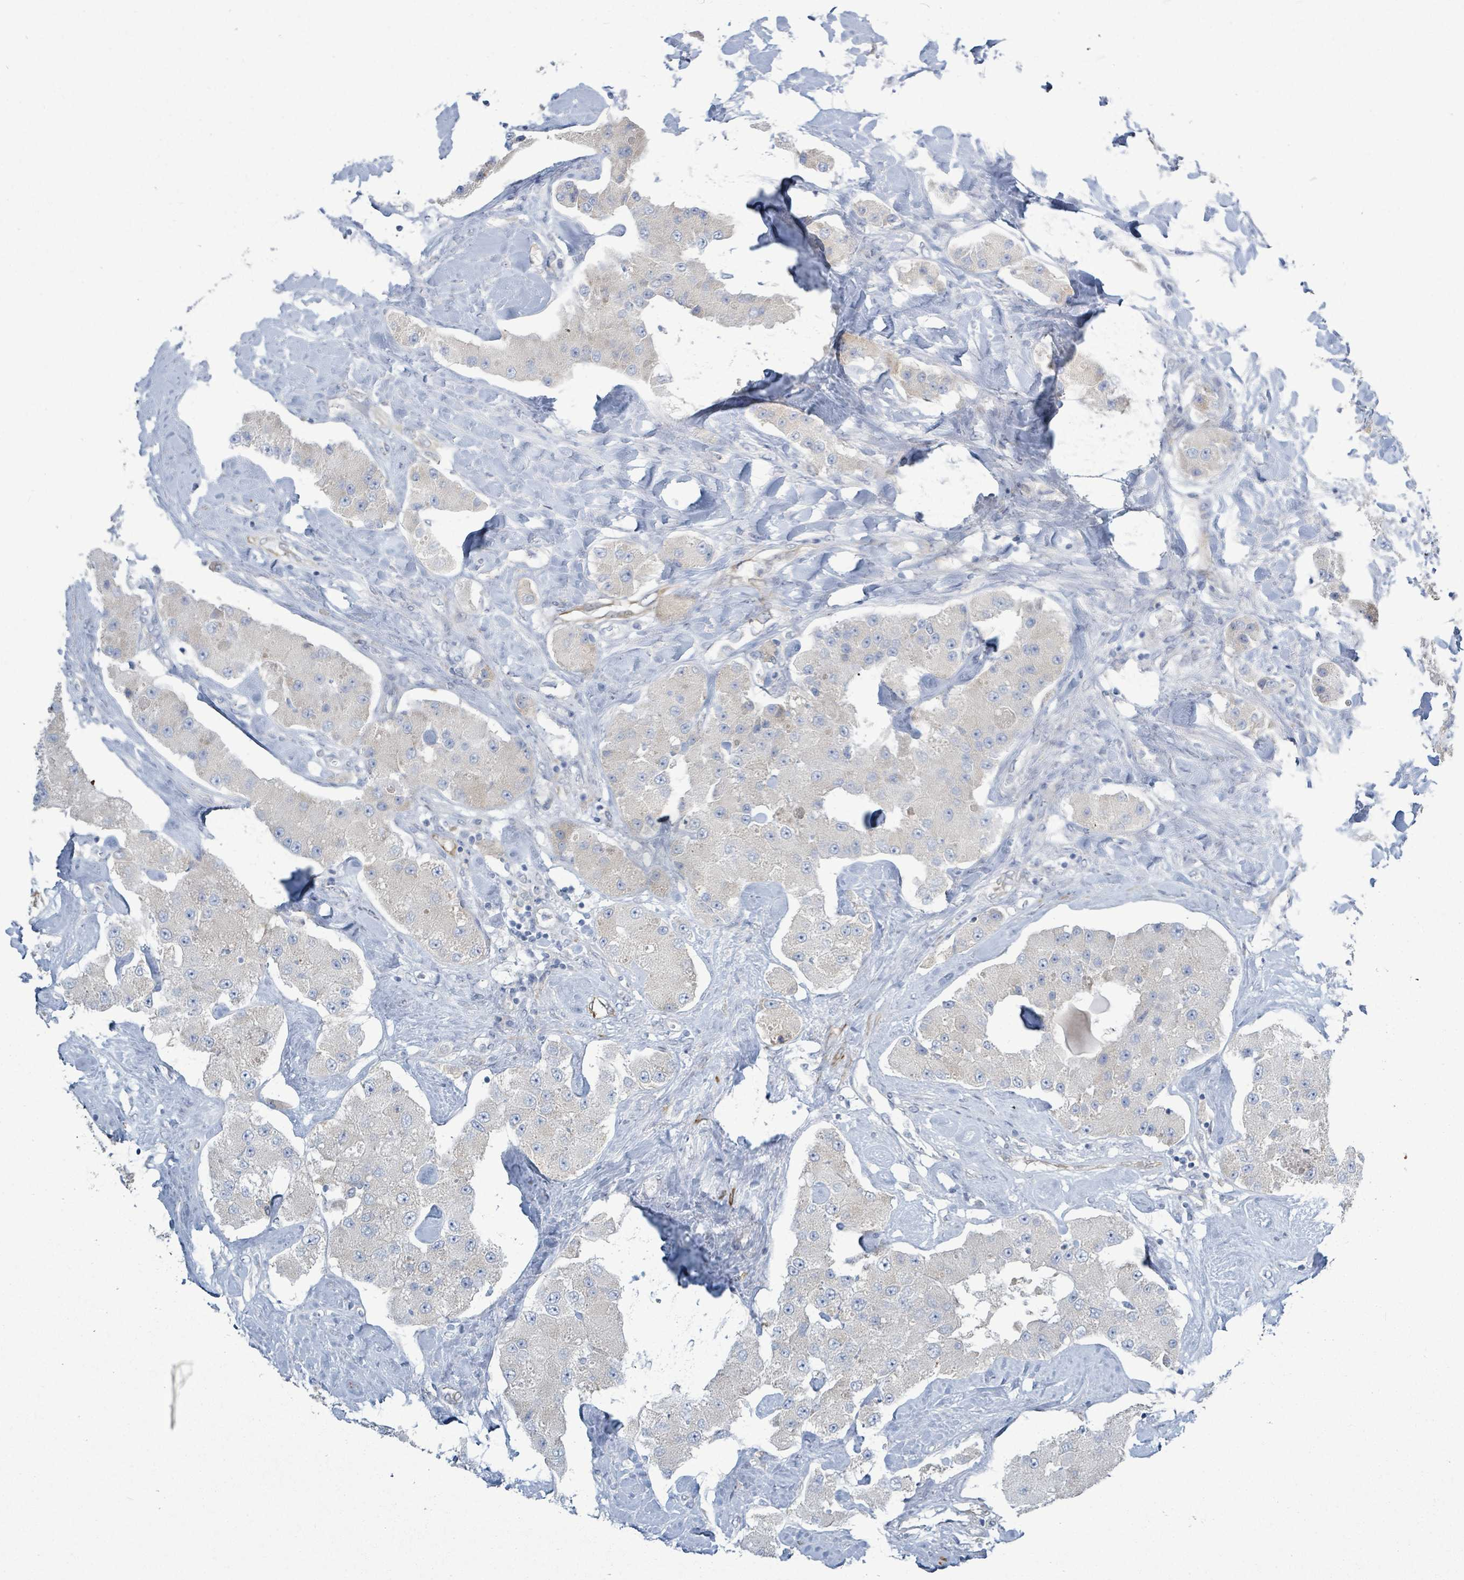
{"staining": {"intensity": "negative", "quantity": "none", "location": "none"}, "tissue": "carcinoid", "cell_type": "Tumor cells", "image_type": "cancer", "snomed": [{"axis": "morphology", "description": "Carcinoid, malignant, NOS"}, {"axis": "topography", "description": "Pancreas"}], "caption": "Tumor cells are negative for brown protein staining in carcinoid (malignant).", "gene": "SIRPB1", "patient": {"sex": "male", "age": 41}}